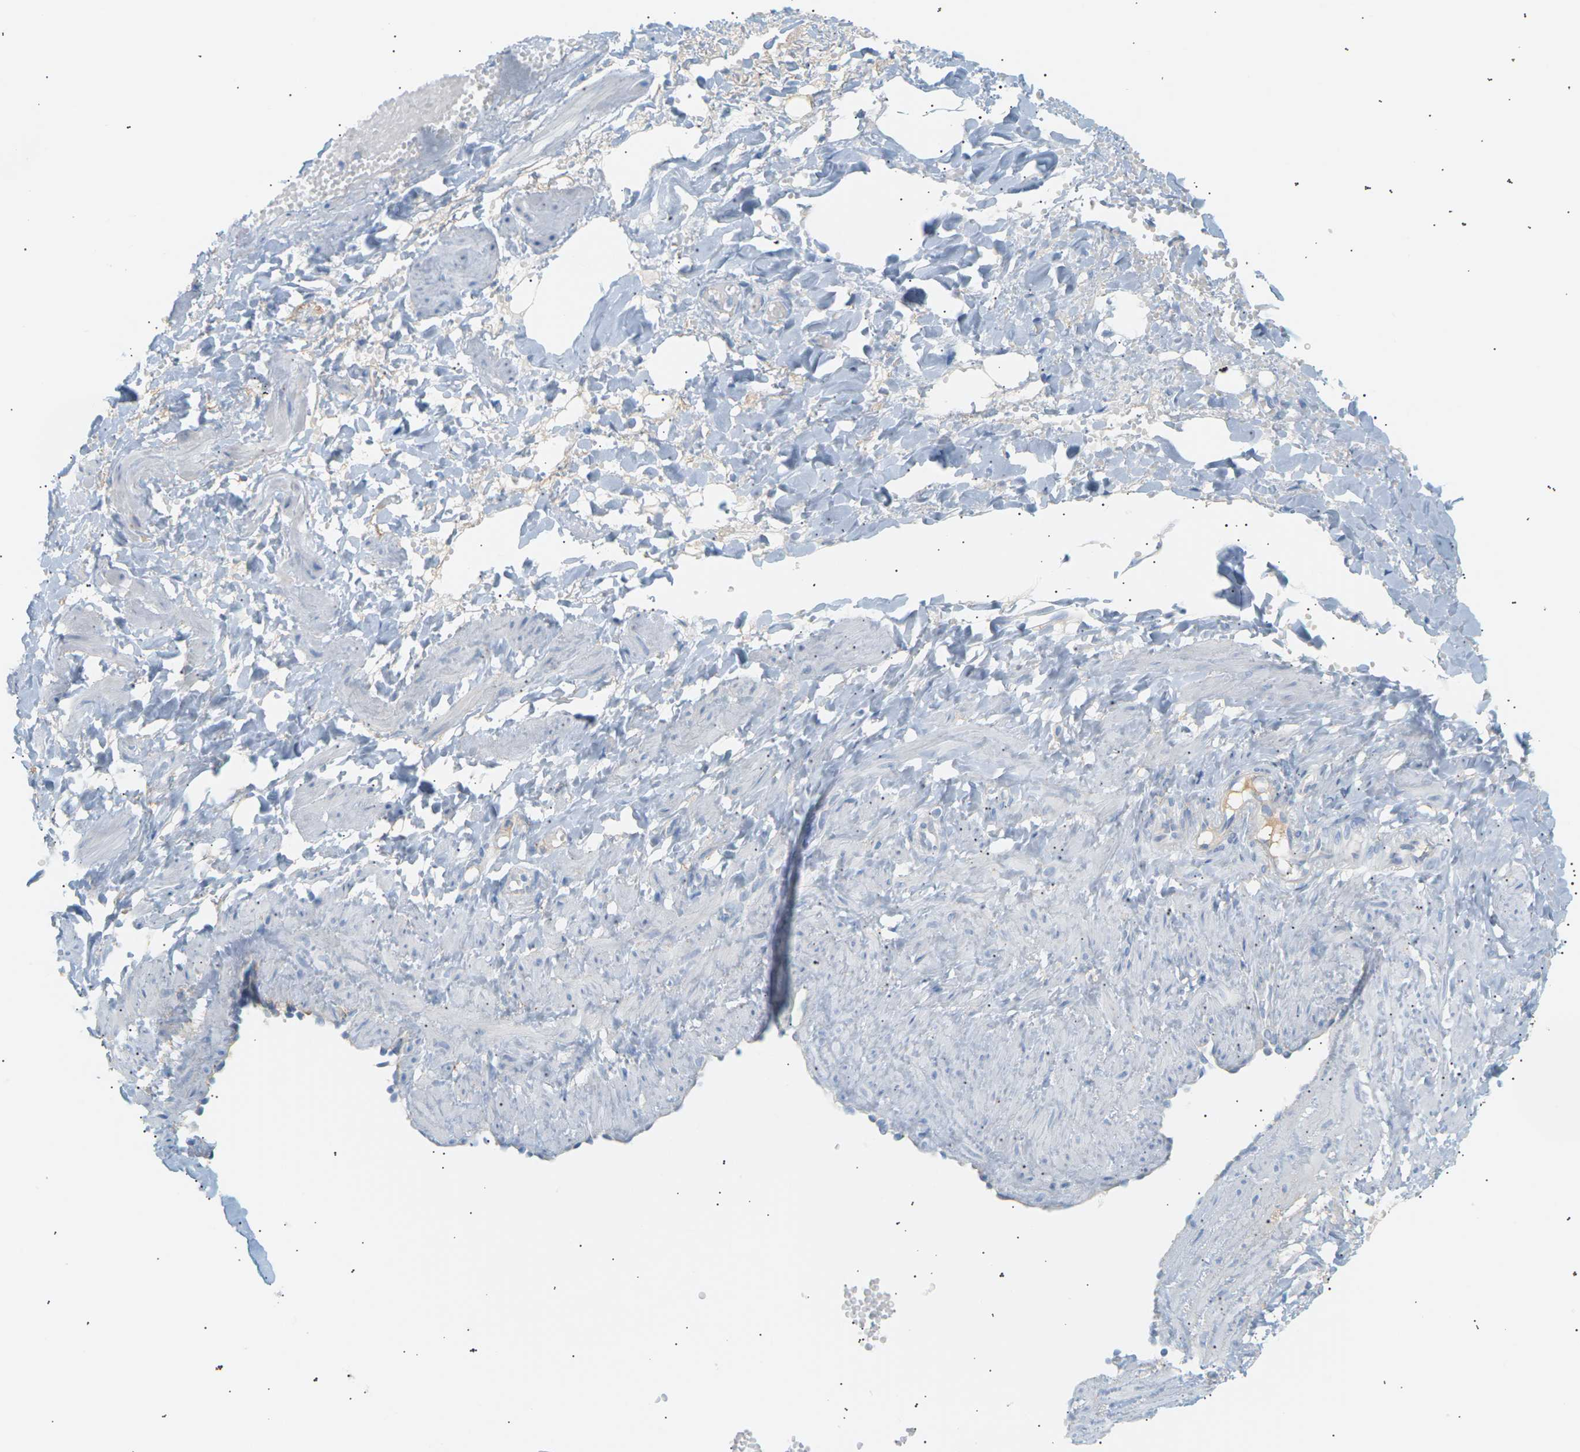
{"staining": {"intensity": "negative", "quantity": "none", "location": "none"}, "tissue": "adipose tissue", "cell_type": "Adipocytes", "image_type": "normal", "snomed": [{"axis": "morphology", "description": "Normal tissue, NOS"}, {"axis": "topography", "description": "Soft tissue"}, {"axis": "topography", "description": "Vascular tissue"}], "caption": "Immunohistochemistry (IHC) photomicrograph of benign adipose tissue: adipose tissue stained with DAB demonstrates no significant protein expression in adipocytes.", "gene": "CLU", "patient": {"sex": "female", "age": 35}}